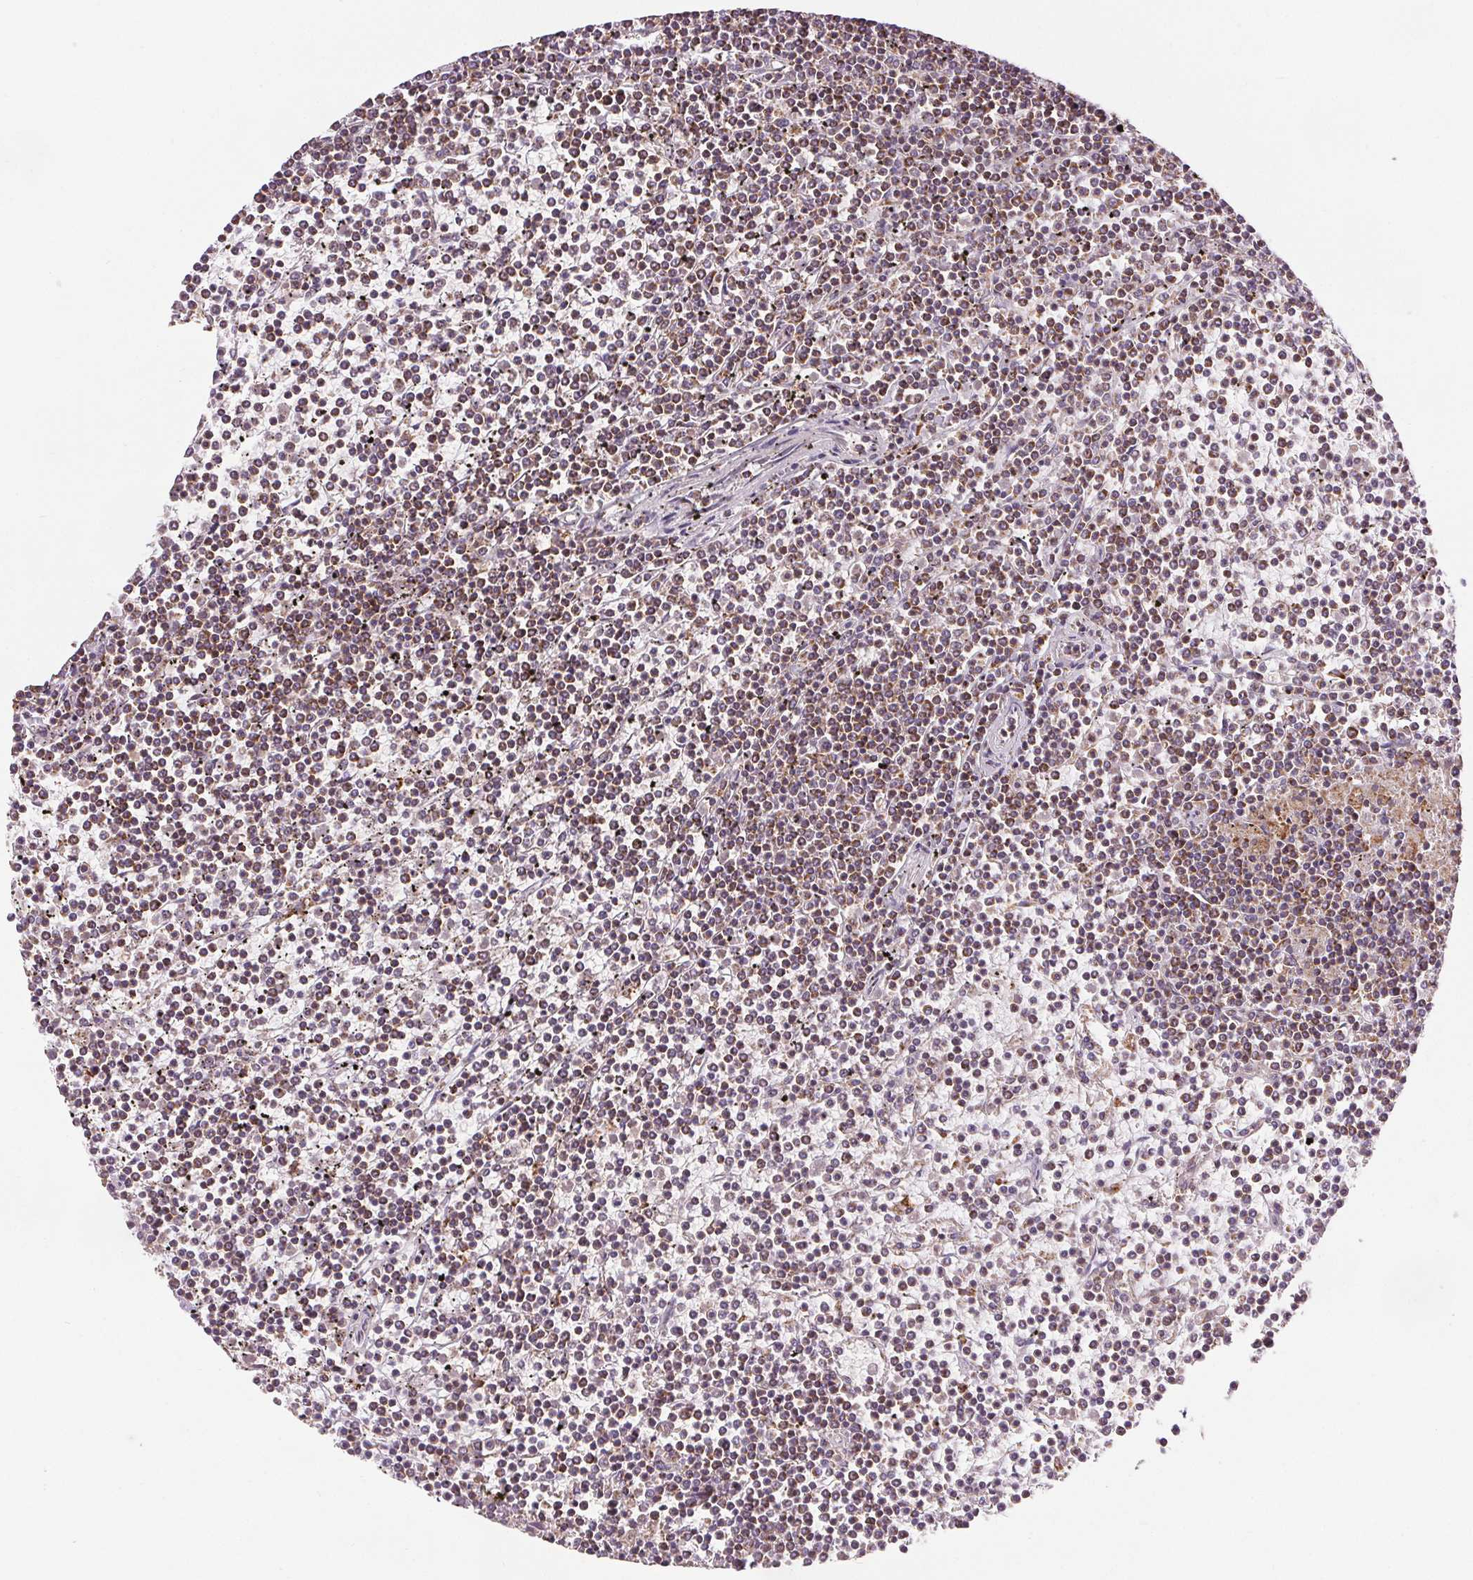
{"staining": {"intensity": "moderate", "quantity": "25%-75%", "location": "cytoplasmic/membranous"}, "tissue": "lymphoma", "cell_type": "Tumor cells", "image_type": "cancer", "snomed": [{"axis": "morphology", "description": "Malignant lymphoma, non-Hodgkin's type, Low grade"}, {"axis": "topography", "description": "Spleen"}], "caption": "Human lymphoma stained with a protein marker demonstrates moderate staining in tumor cells.", "gene": "SDHB", "patient": {"sex": "female", "age": 19}}